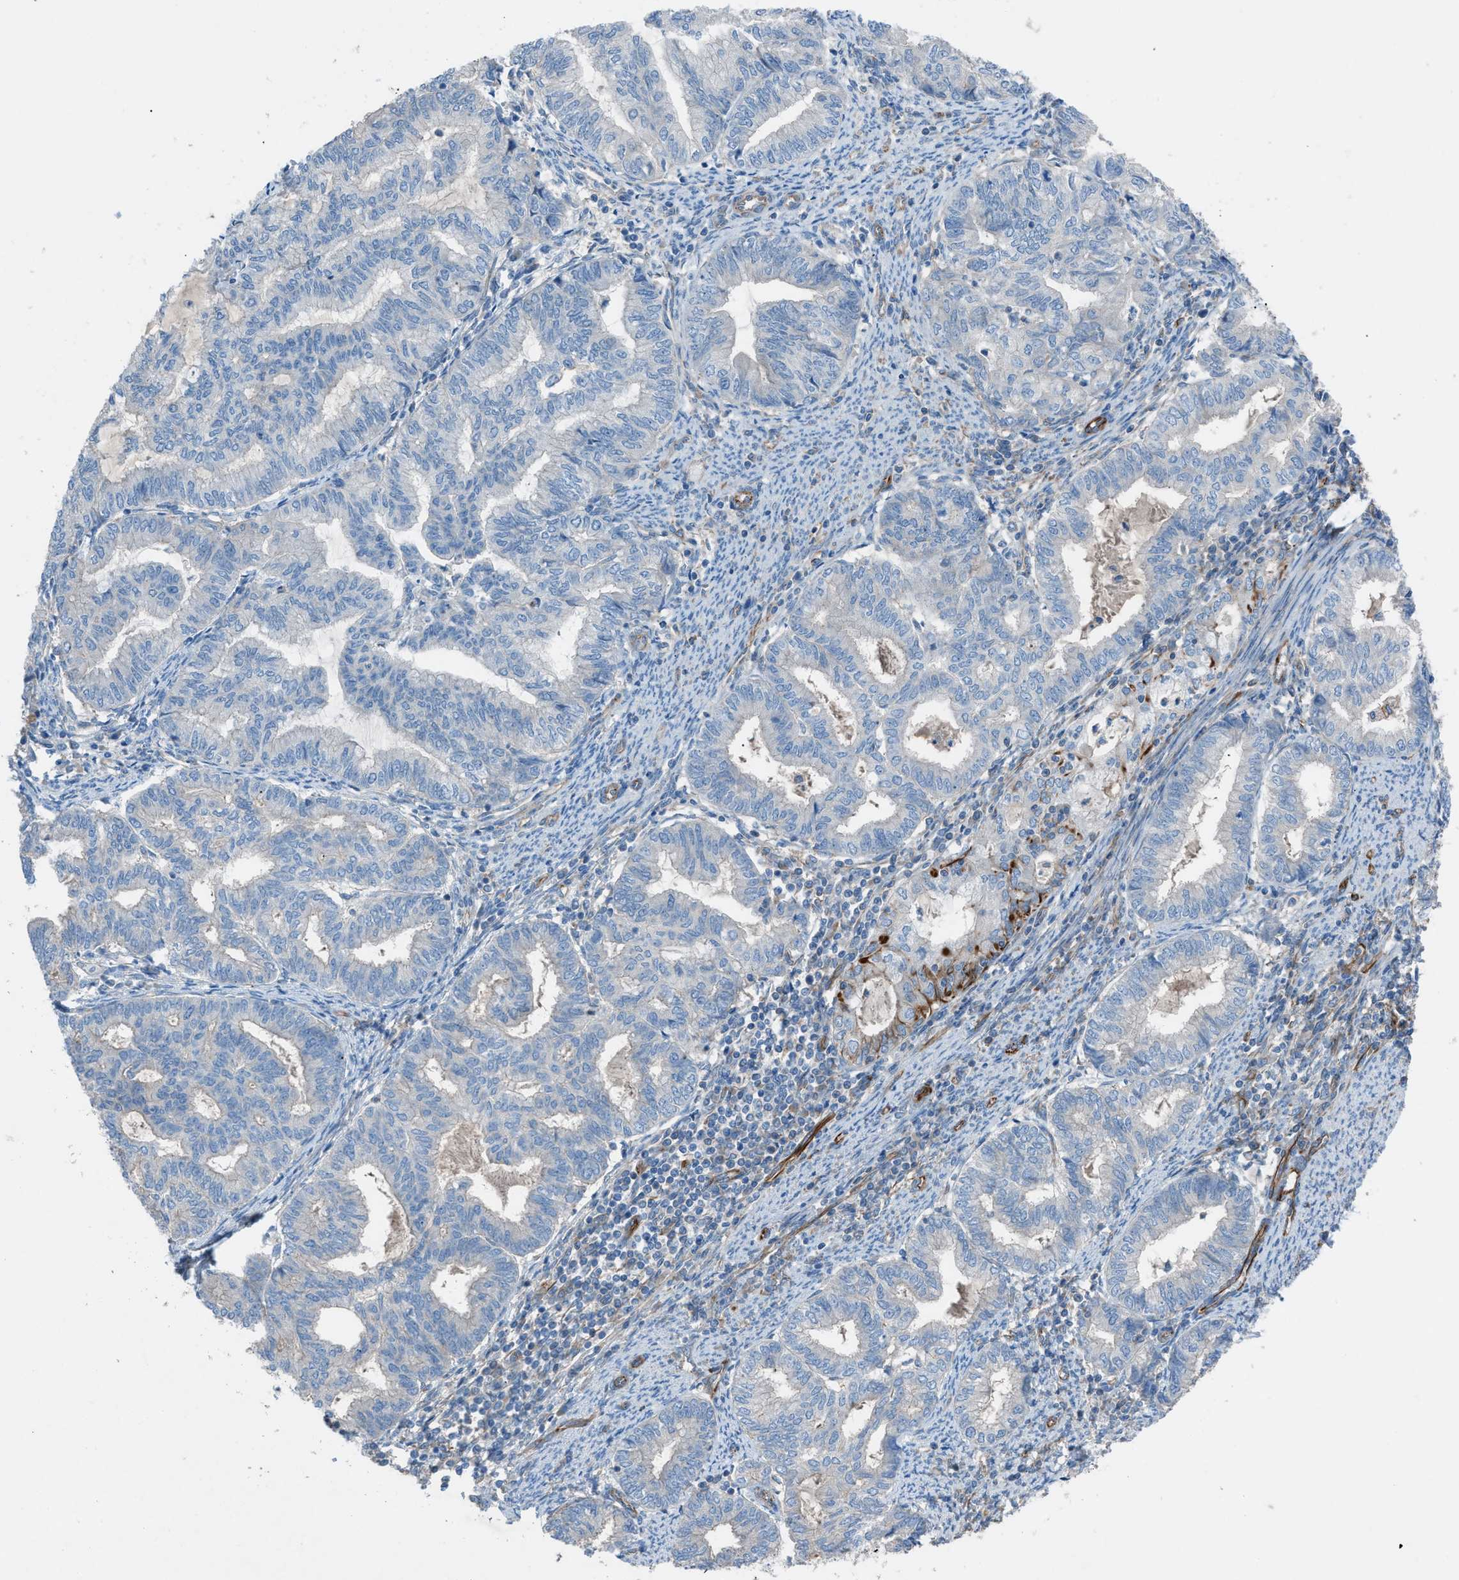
{"staining": {"intensity": "negative", "quantity": "none", "location": "none"}, "tissue": "endometrial cancer", "cell_type": "Tumor cells", "image_type": "cancer", "snomed": [{"axis": "morphology", "description": "Adenocarcinoma, NOS"}, {"axis": "topography", "description": "Endometrium"}], "caption": "Protein analysis of adenocarcinoma (endometrial) reveals no significant positivity in tumor cells.", "gene": "CABP7", "patient": {"sex": "female", "age": 79}}